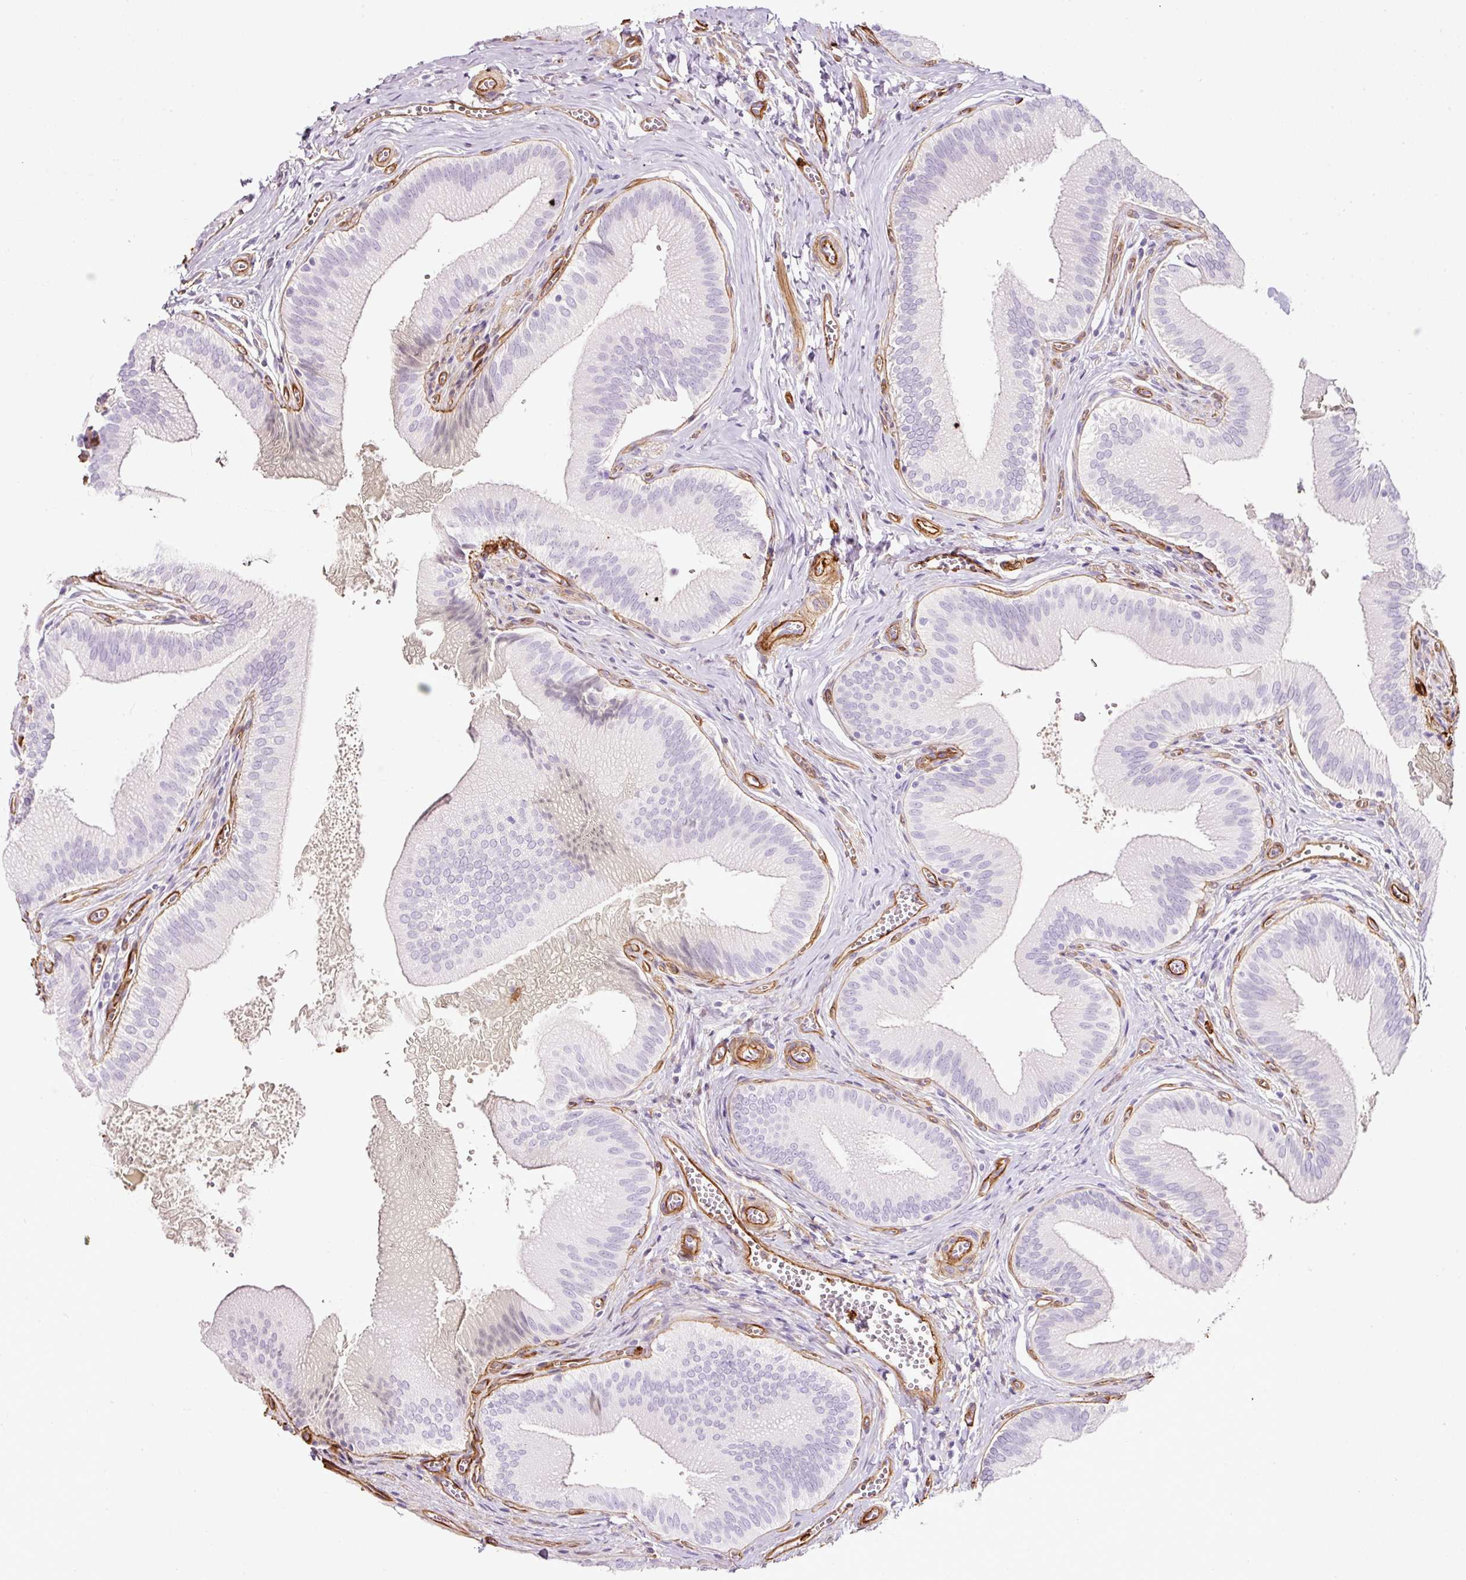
{"staining": {"intensity": "negative", "quantity": "none", "location": "none"}, "tissue": "gallbladder", "cell_type": "Glandular cells", "image_type": "normal", "snomed": [{"axis": "morphology", "description": "Normal tissue, NOS"}, {"axis": "topography", "description": "Gallbladder"}], "caption": "Immunohistochemistry micrograph of benign gallbladder: human gallbladder stained with DAB reveals no significant protein staining in glandular cells.", "gene": "LOXL4", "patient": {"sex": "male", "age": 17}}